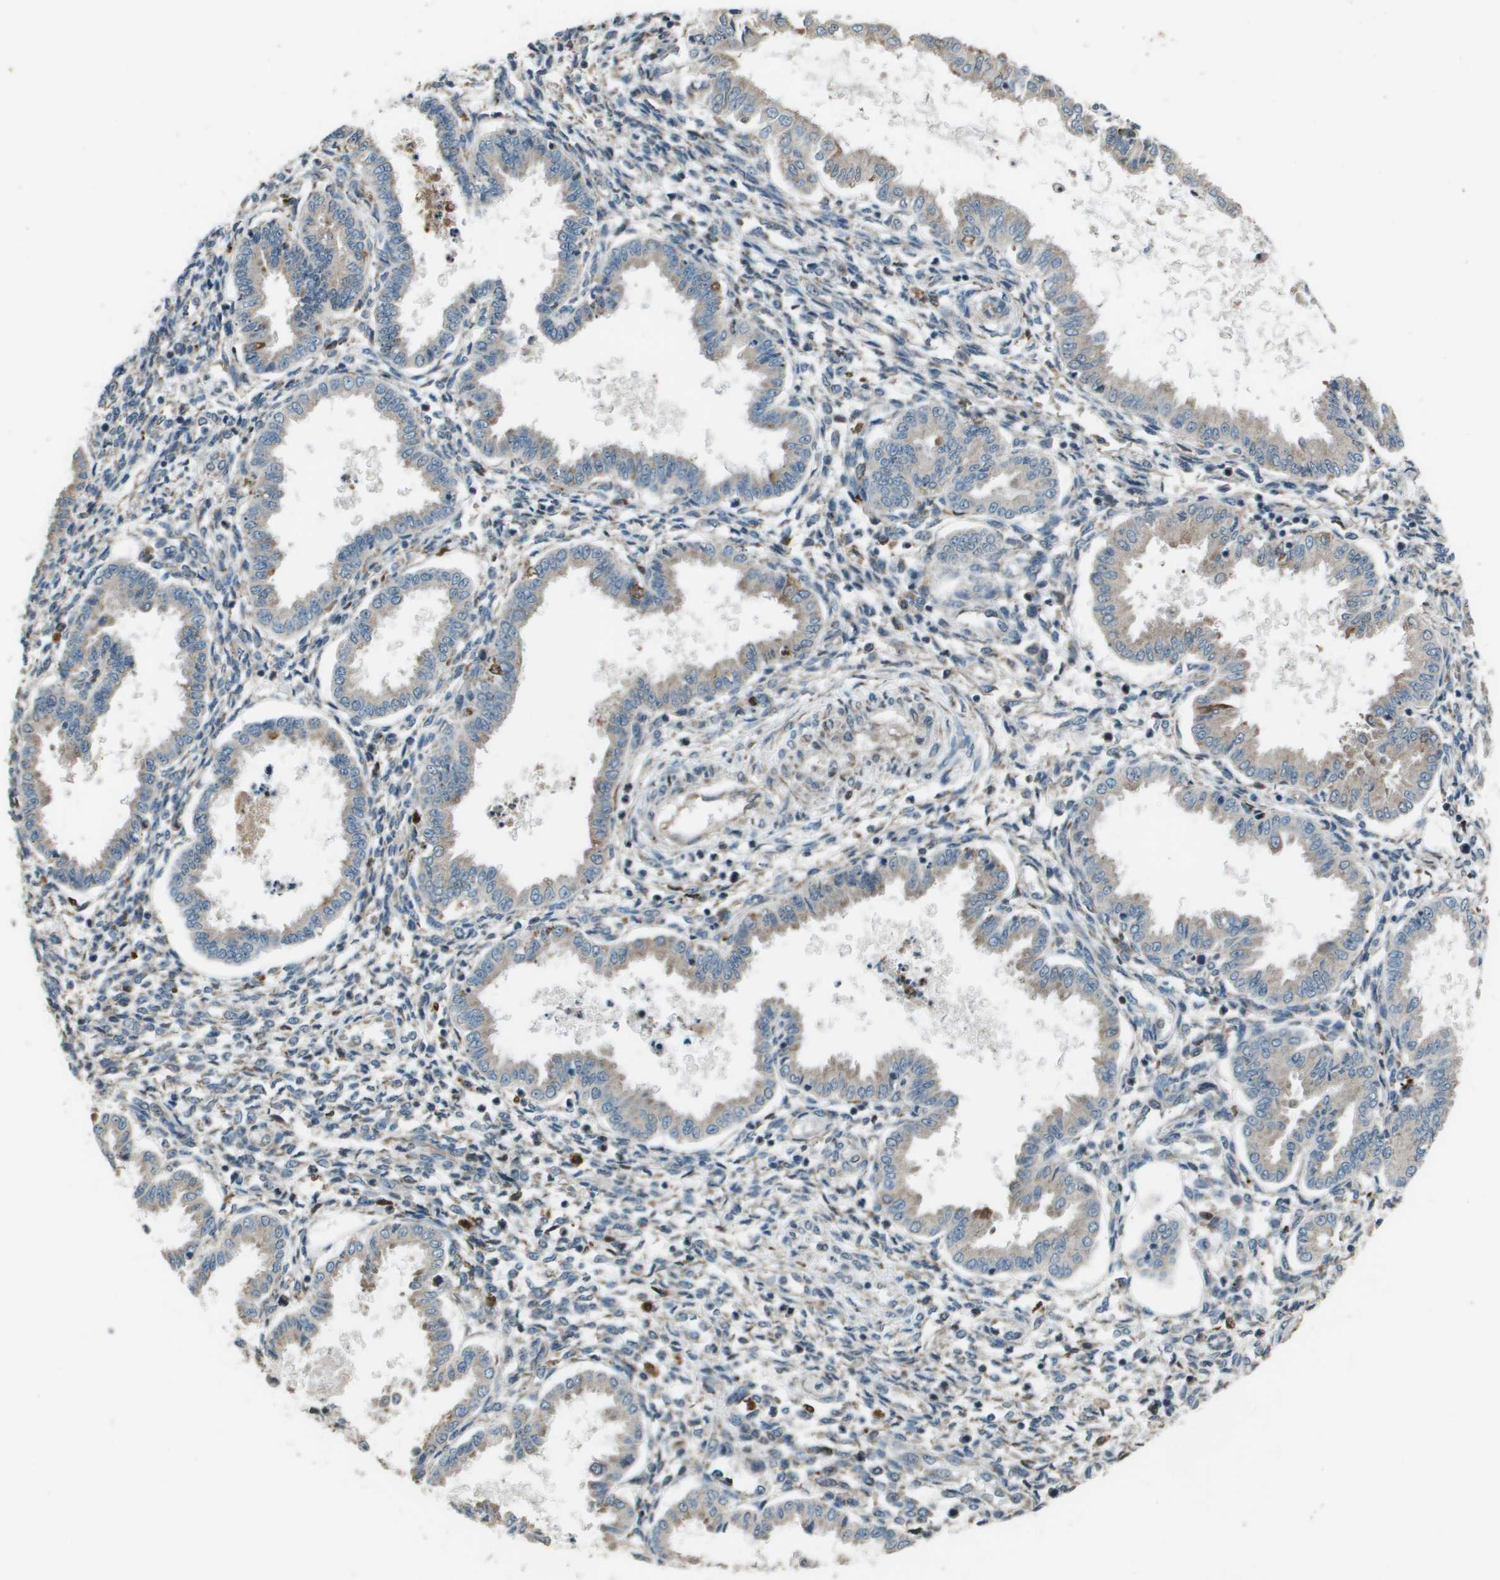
{"staining": {"intensity": "negative", "quantity": "none", "location": "none"}, "tissue": "endometrium", "cell_type": "Cells in endometrial stroma", "image_type": "normal", "snomed": [{"axis": "morphology", "description": "Normal tissue, NOS"}, {"axis": "topography", "description": "Endometrium"}], "caption": "Immunohistochemistry (IHC) photomicrograph of unremarkable endometrium: endometrium stained with DAB shows no significant protein staining in cells in endometrial stroma.", "gene": "GOSR2", "patient": {"sex": "female", "age": 33}}